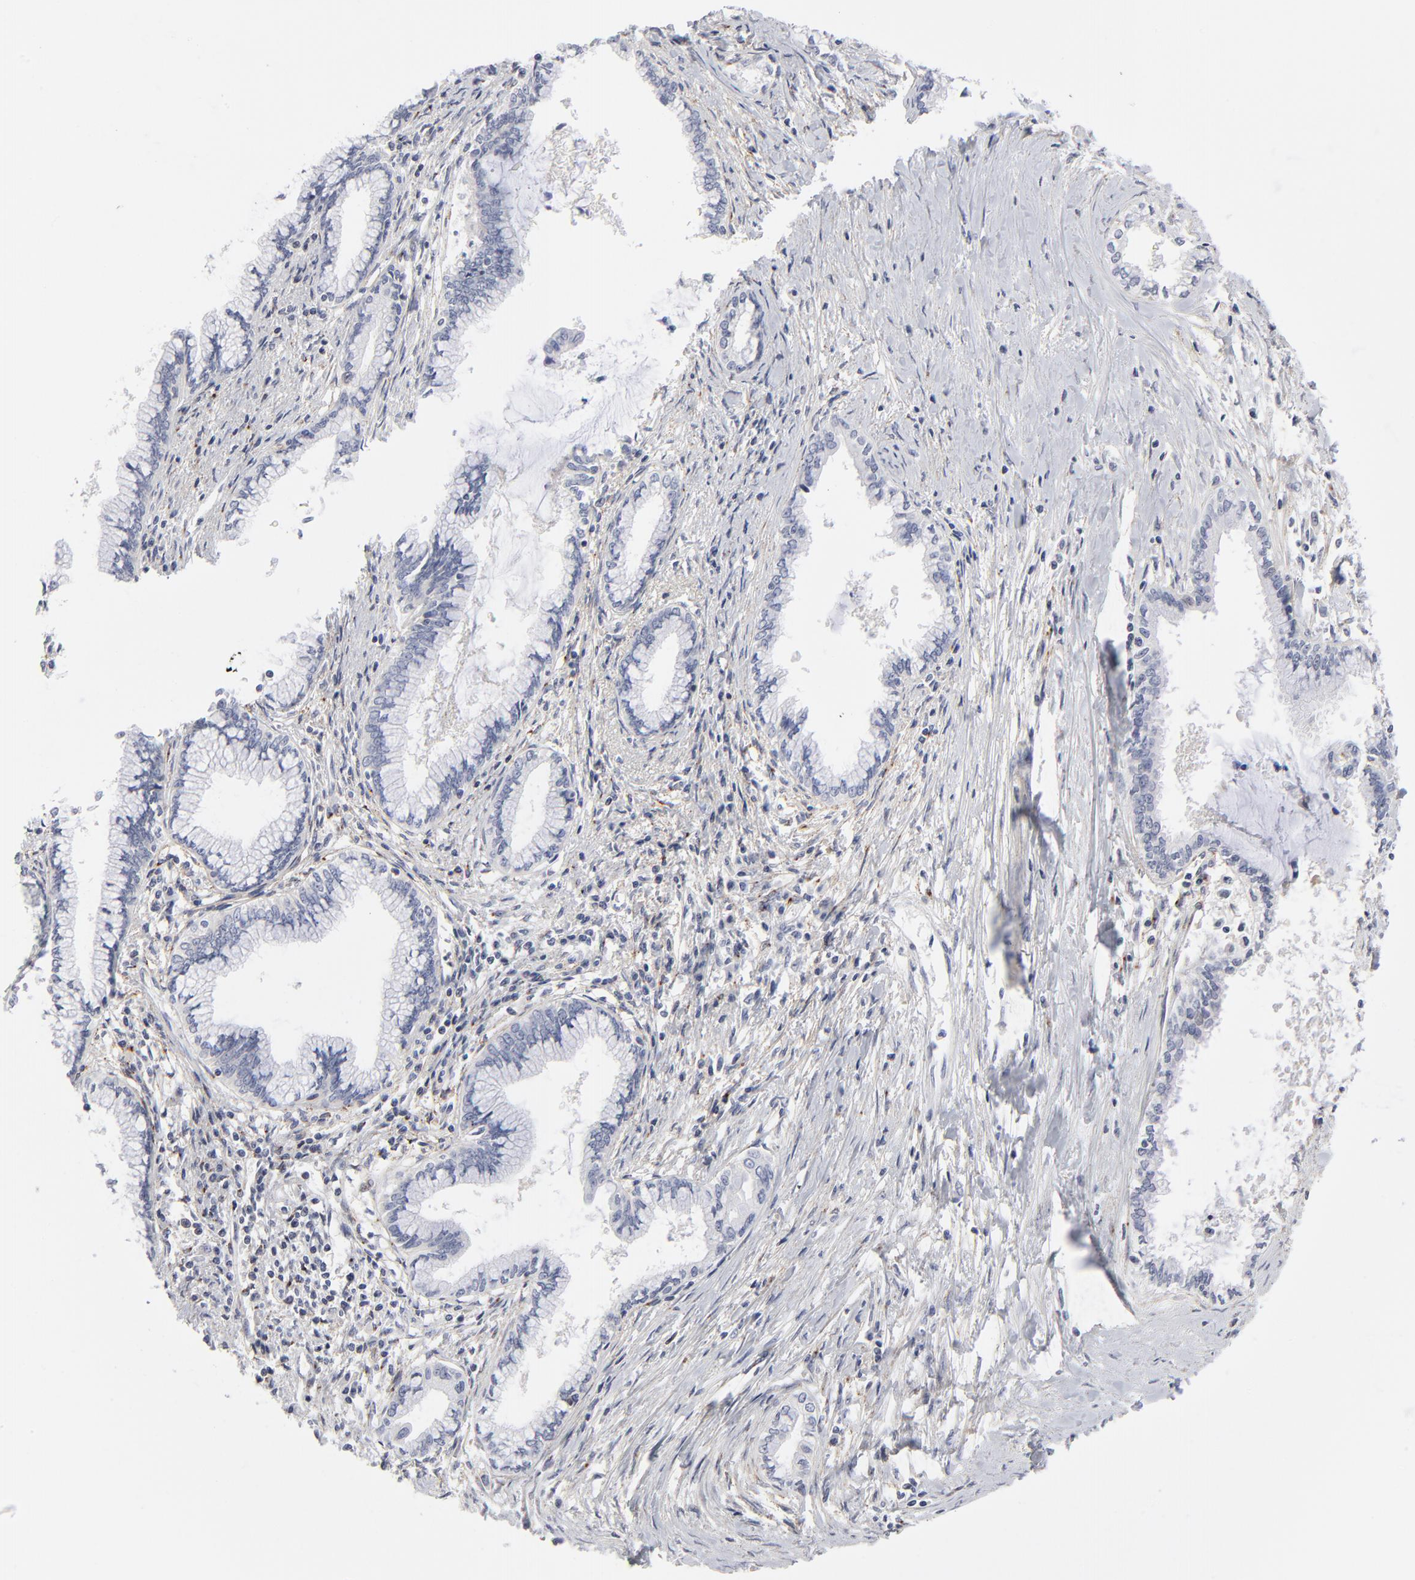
{"staining": {"intensity": "negative", "quantity": "none", "location": "none"}, "tissue": "pancreatic cancer", "cell_type": "Tumor cells", "image_type": "cancer", "snomed": [{"axis": "morphology", "description": "Adenocarcinoma, NOS"}, {"axis": "topography", "description": "Pancreas"}], "caption": "This is an immunohistochemistry image of pancreatic adenocarcinoma. There is no expression in tumor cells.", "gene": "AURKA", "patient": {"sex": "female", "age": 64}}